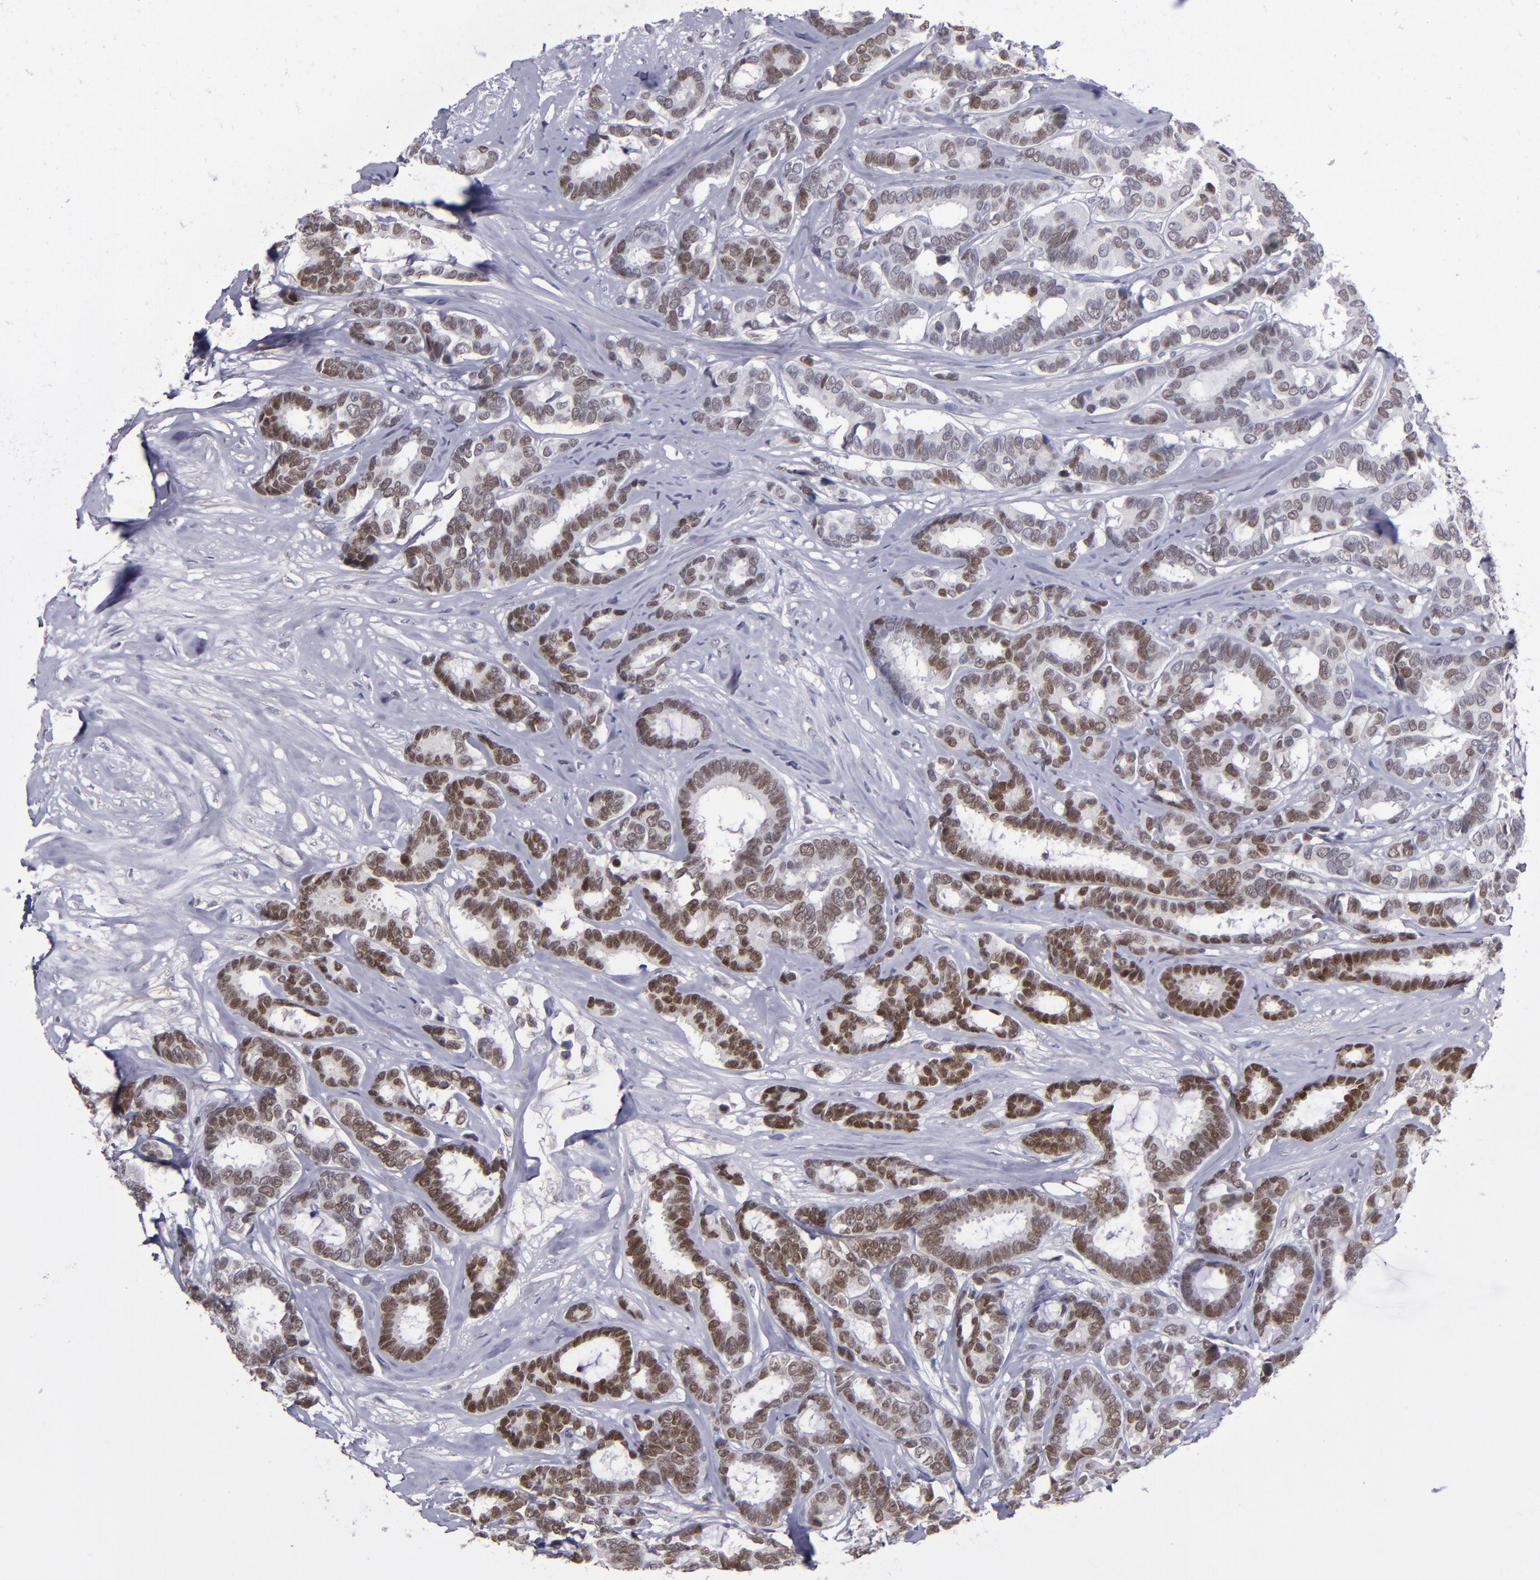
{"staining": {"intensity": "strong", "quantity": ">75%", "location": "nuclear"}, "tissue": "breast cancer", "cell_type": "Tumor cells", "image_type": "cancer", "snomed": [{"axis": "morphology", "description": "Duct carcinoma"}, {"axis": "topography", "description": "Breast"}], "caption": "DAB (3,3'-diaminobenzidine) immunohistochemical staining of breast cancer exhibits strong nuclear protein staining in about >75% of tumor cells. (brown staining indicates protein expression, while blue staining denotes nuclei).", "gene": "MGMT", "patient": {"sex": "female", "age": 87}}